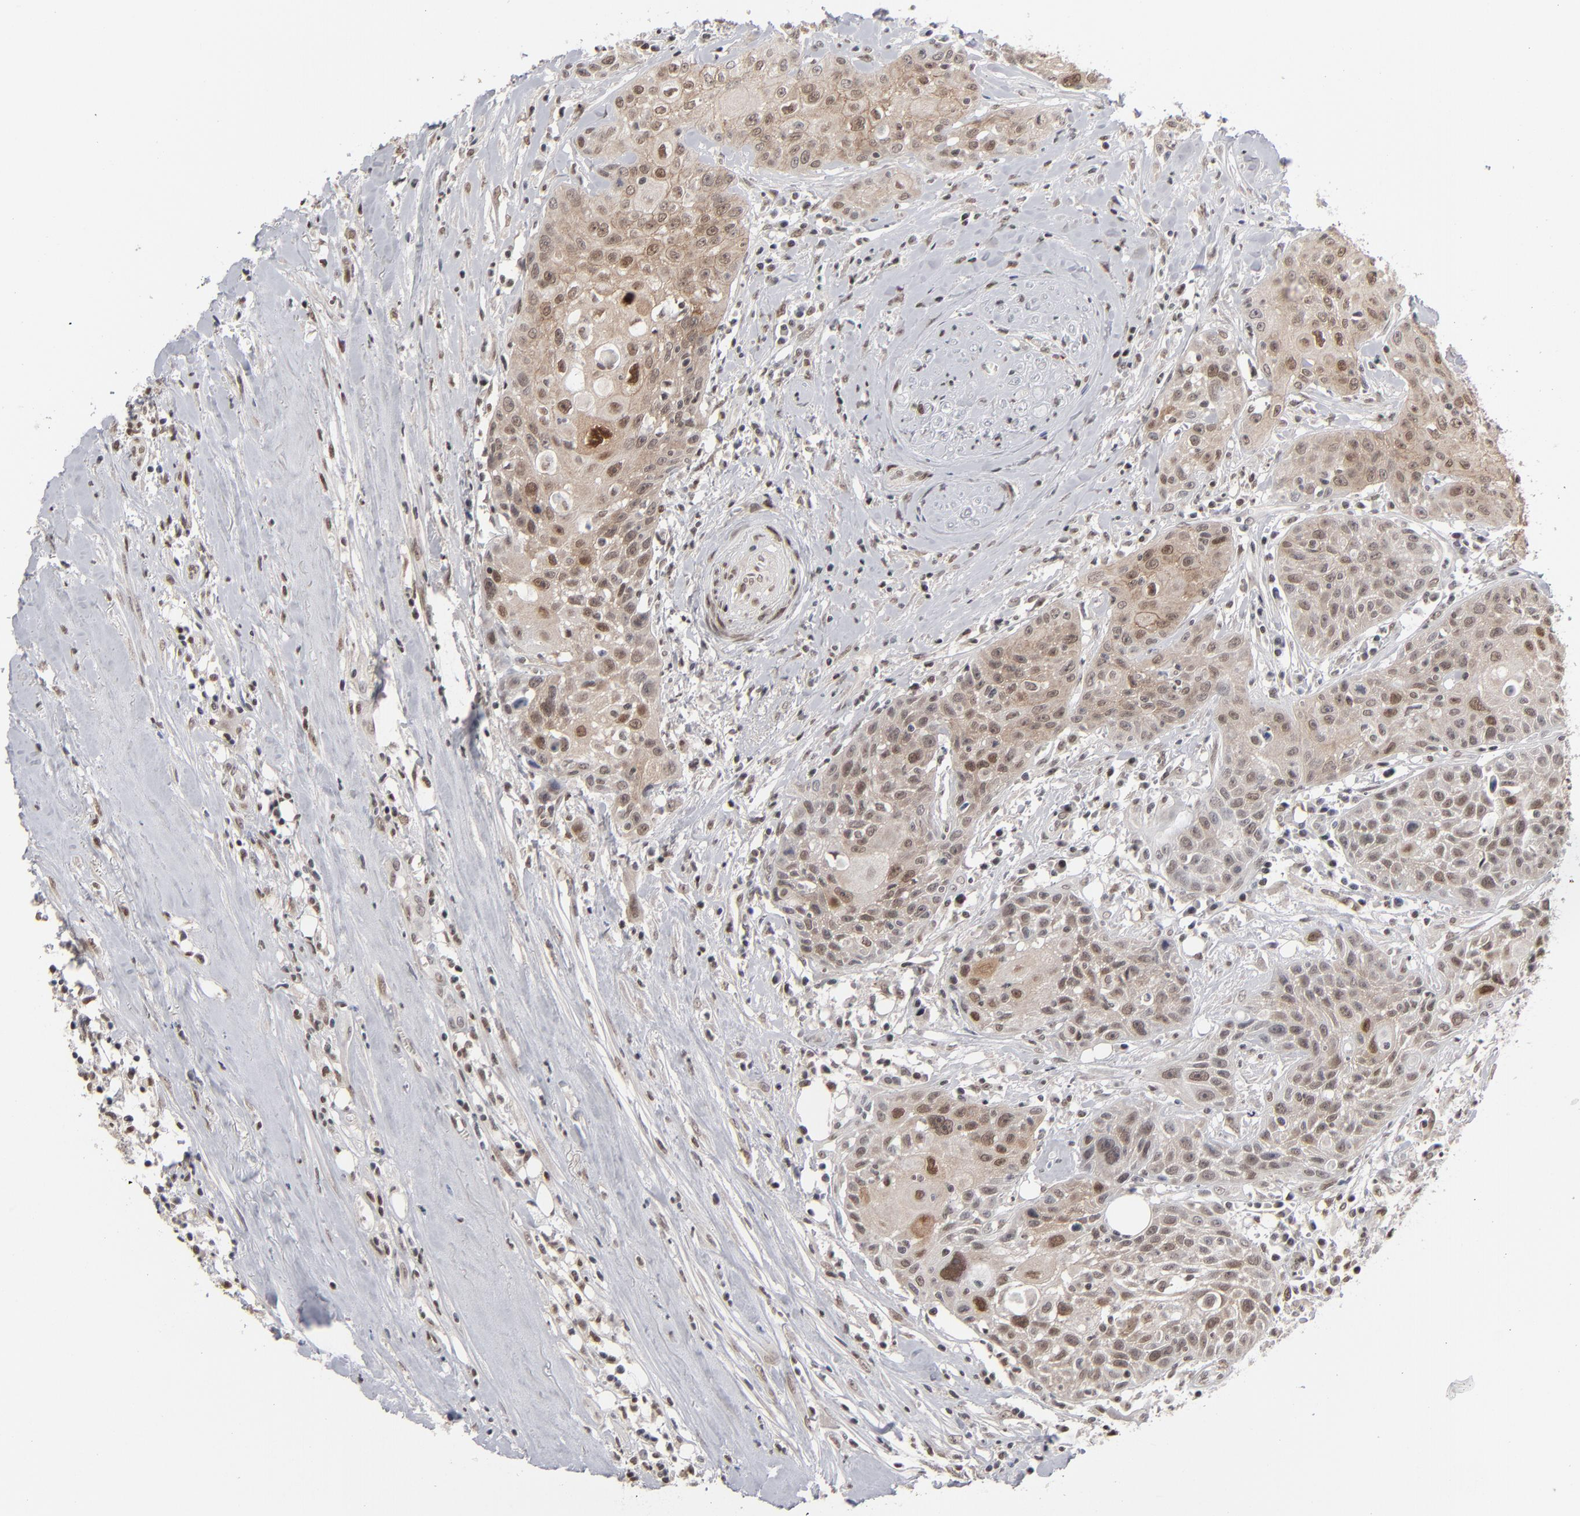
{"staining": {"intensity": "moderate", "quantity": ">75%", "location": "cytoplasmic/membranous,nuclear"}, "tissue": "head and neck cancer", "cell_type": "Tumor cells", "image_type": "cancer", "snomed": [{"axis": "morphology", "description": "Squamous cell carcinoma, NOS"}, {"axis": "topography", "description": "Oral tissue"}, {"axis": "topography", "description": "Head-Neck"}], "caption": "There is medium levels of moderate cytoplasmic/membranous and nuclear expression in tumor cells of head and neck cancer, as demonstrated by immunohistochemical staining (brown color).", "gene": "IRF9", "patient": {"sex": "female", "age": 82}}